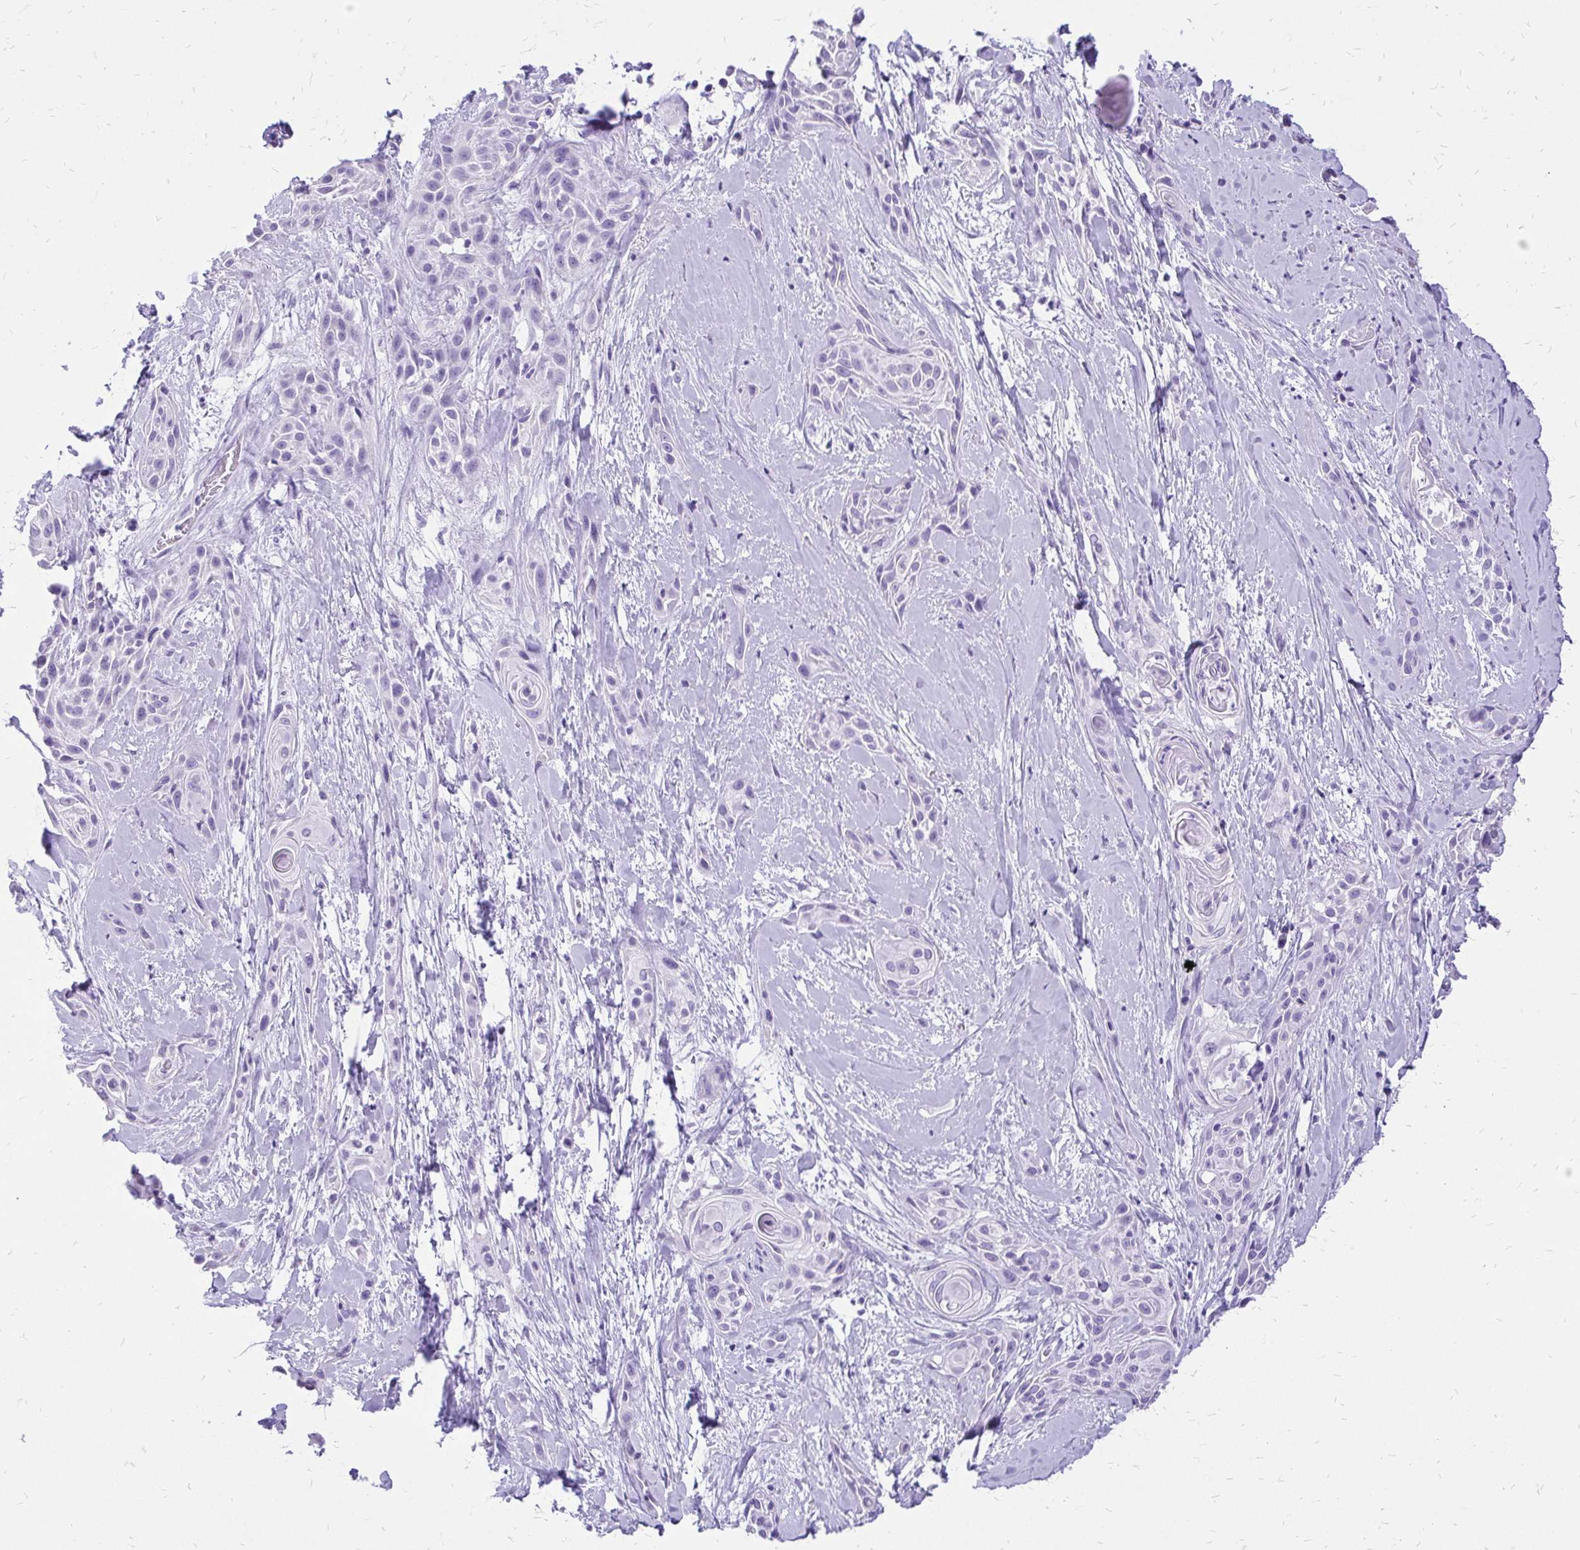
{"staining": {"intensity": "negative", "quantity": "none", "location": "none"}, "tissue": "skin cancer", "cell_type": "Tumor cells", "image_type": "cancer", "snomed": [{"axis": "morphology", "description": "Squamous cell carcinoma, NOS"}, {"axis": "topography", "description": "Skin"}, {"axis": "topography", "description": "Anal"}], "caption": "The immunohistochemistry (IHC) histopathology image has no significant staining in tumor cells of squamous cell carcinoma (skin) tissue.", "gene": "SLC32A1", "patient": {"sex": "male", "age": 64}}